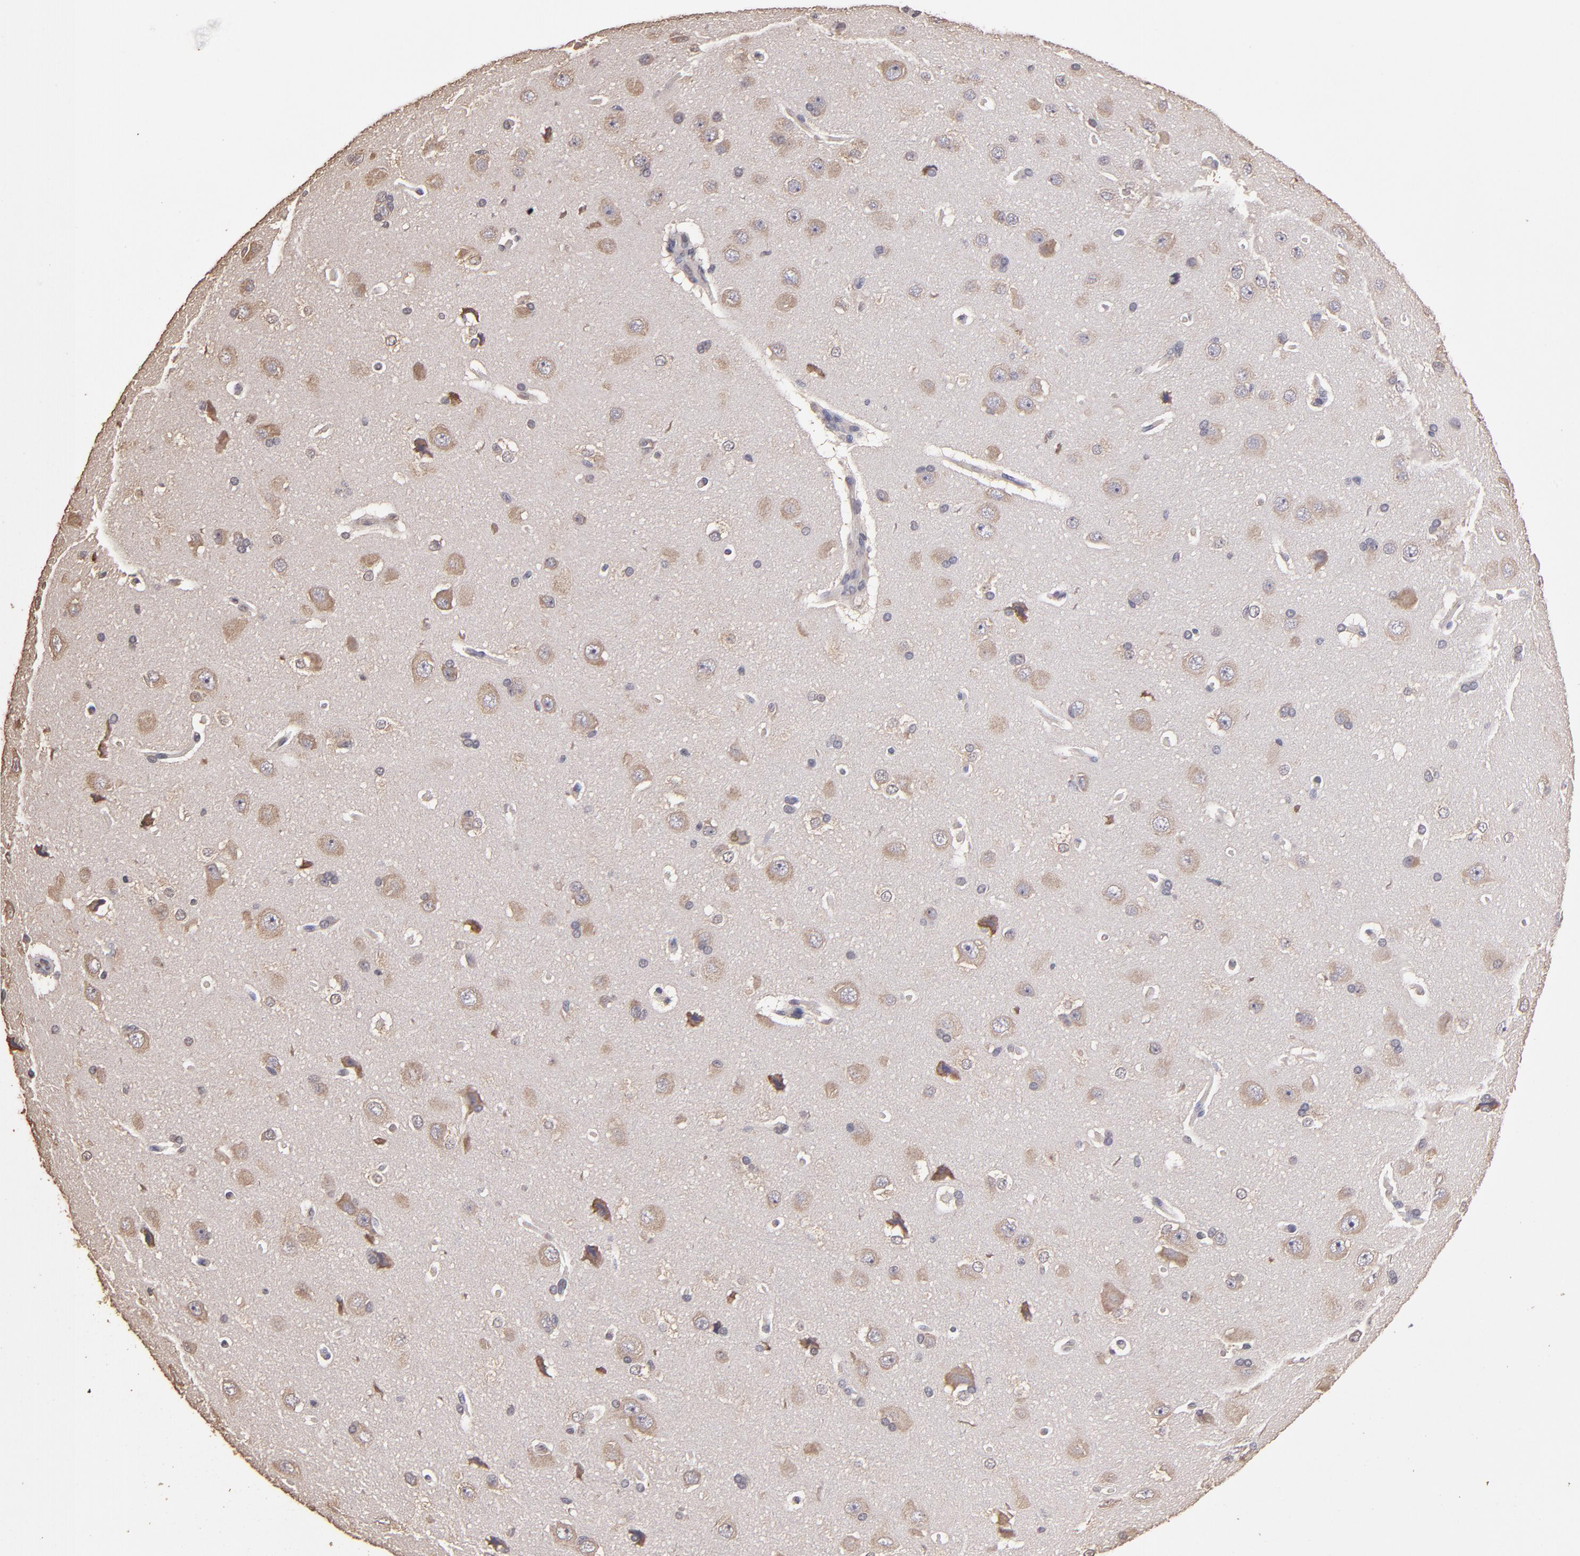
{"staining": {"intensity": "negative", "quantity": "none", "location": "none"}, "tissue": "cerebral cortex", "cell_type": "Endothelial cells", "image_type": "normal", "snomed": [{"axis": "morphology", "description": "Normal tissue, NOS"}, {"axis": "topography", "description": "Cerebral cortex"}], "caption": "Endothelial cells show no significant protein staining in benign cerebral cortex. Nuclei are stained in blue.", "gene": "OPHN1", "patient": {"sex": "female", "age": 45}}